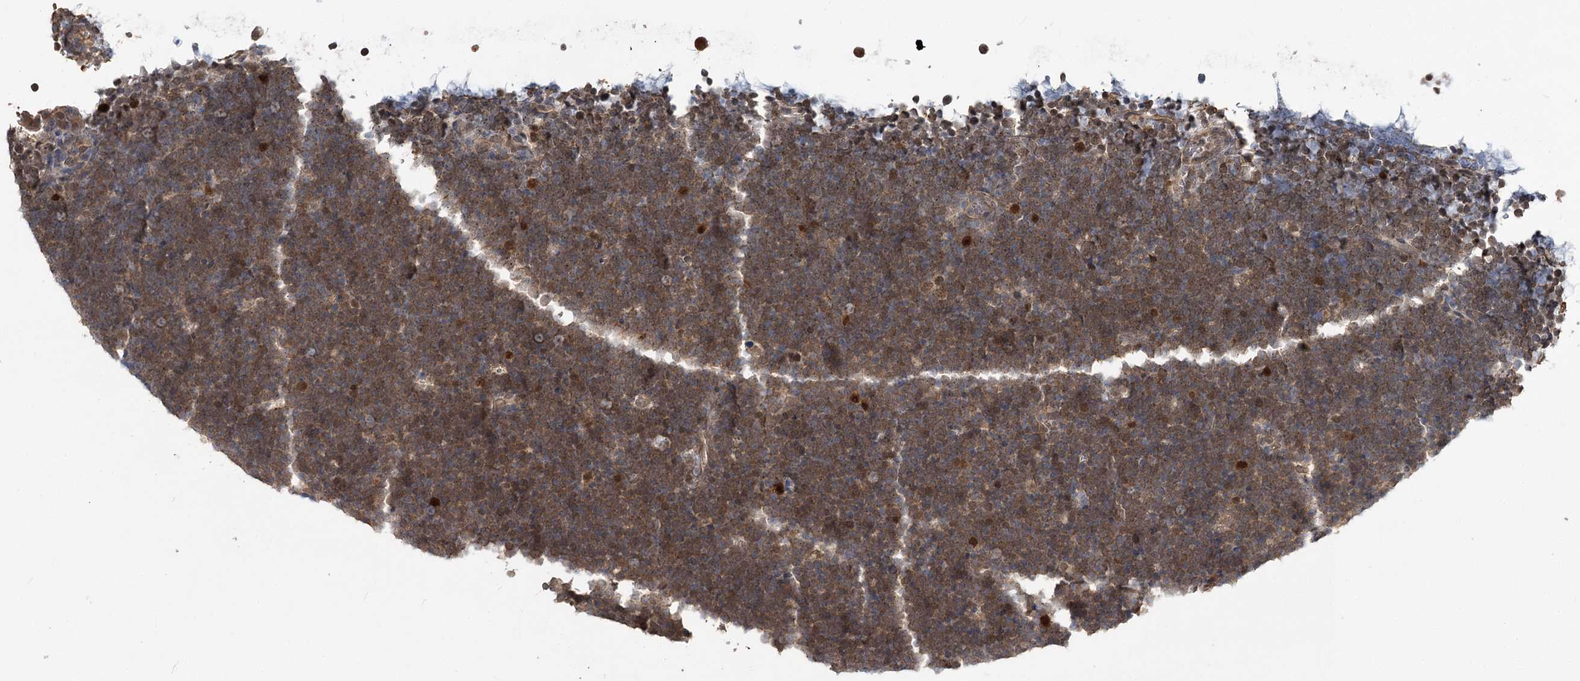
{"staining": {"intensity": "moderate", "quantity": ">75%", "location": "cytoplasmic/membranous,nuclear"}, "tissue": "lymphoma", "cell_type": "Tumor cells", "image_type": "cancer", "snomed": [{"axis": "morphology", "description": "Malignant lymphoma, non-Hodgkin's type, High grade"}, {"axis": "topography", "description": "Lymph node"}], "caption": "A brown stain labels moderate cytoplasmic/membranous and nuclear expression of a protein in human high-grade malignant lymphoma, non-Hodgkin's type tumor cells.", "gene": "NOPCHAP1", "patient": {"sex": "male", "age": 13}}